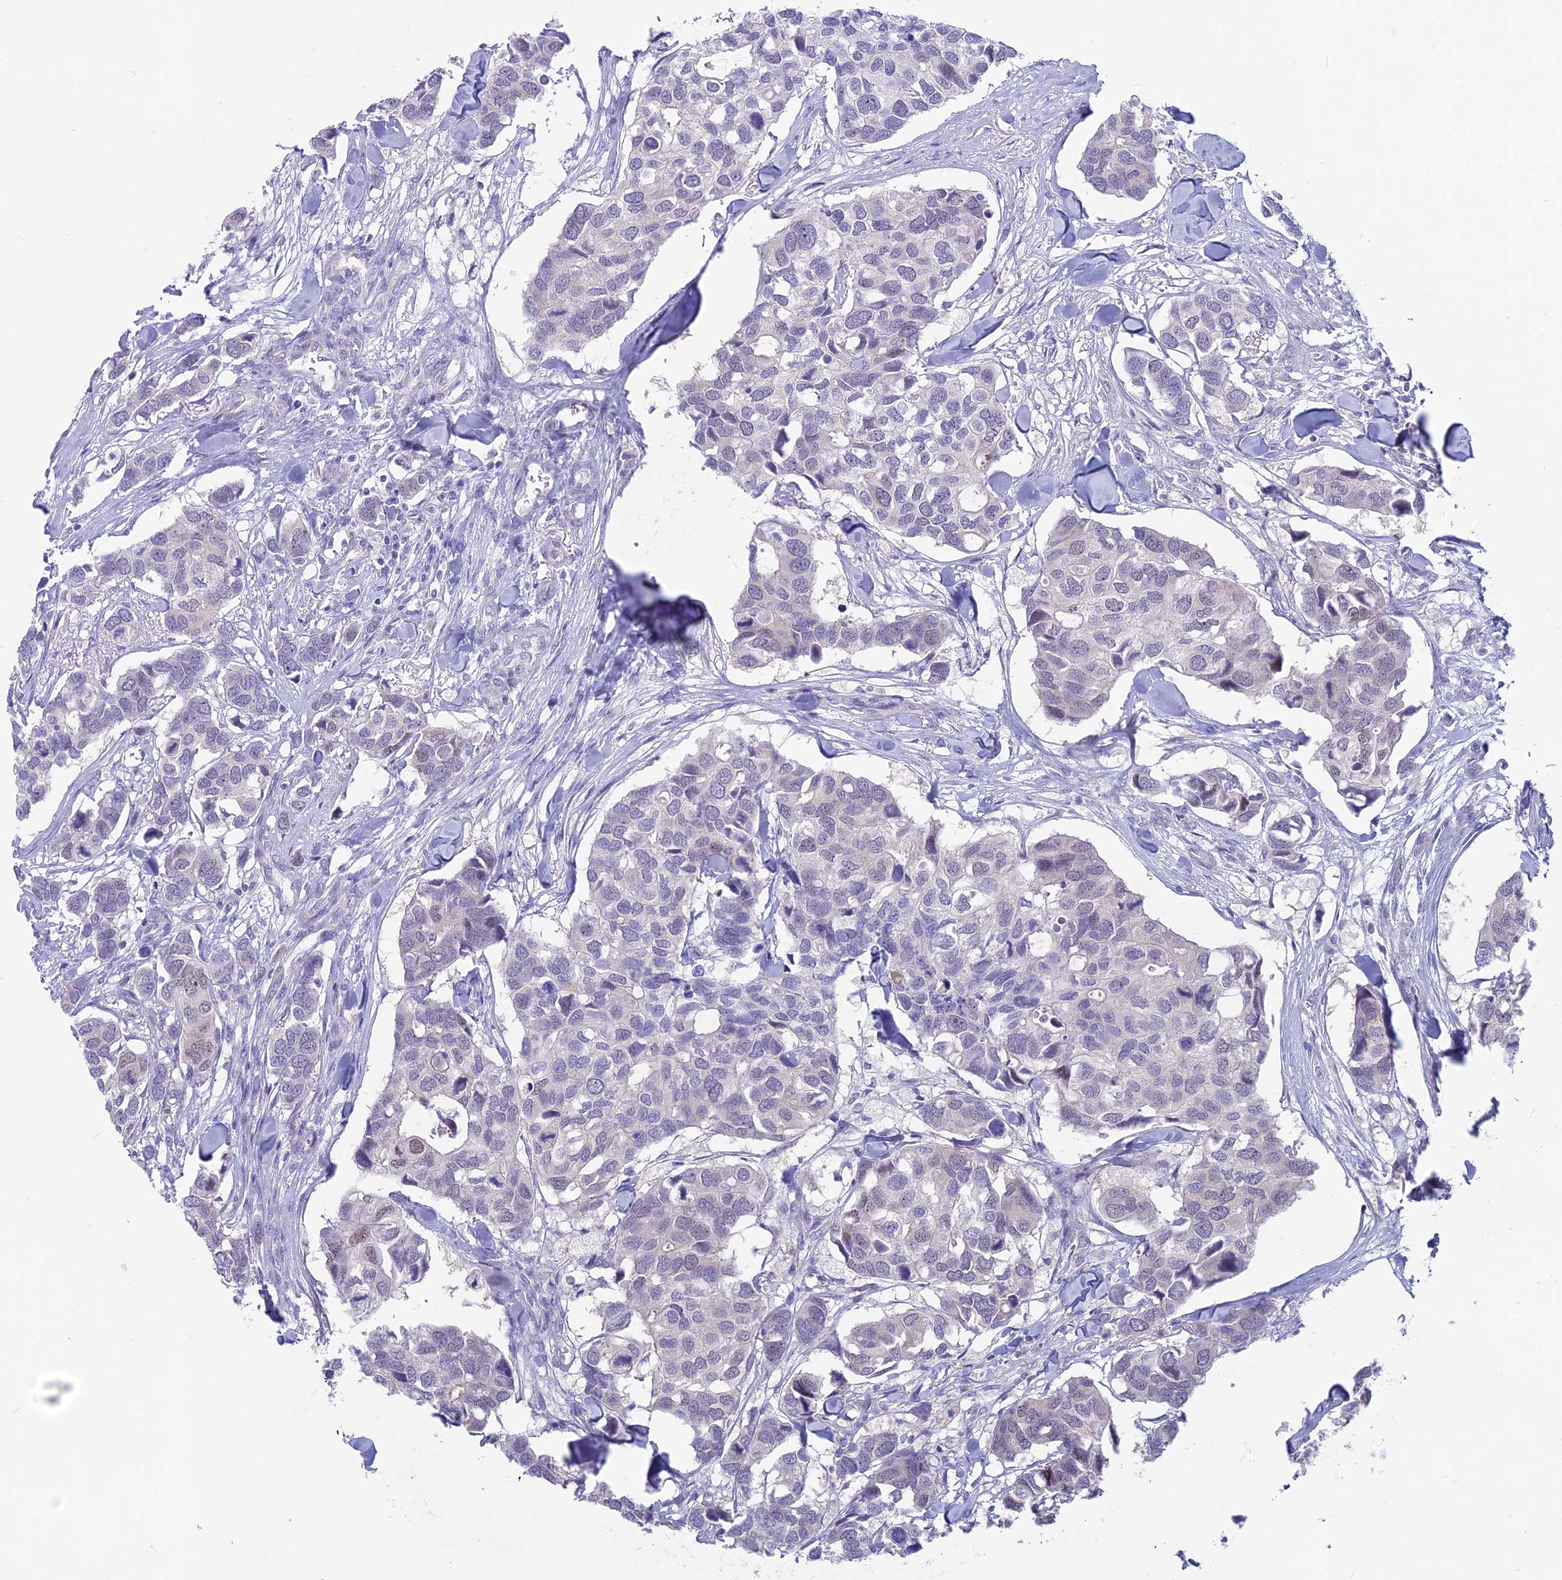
{"staining": {"intensity": "negative", "quantity": "none", "location": "none"}, "tissue": "breast cancer", "cell_type": "Tumor cells", "image_type": "cancer", "snomed": [{"axis": "morphology", "description": "Duct carcinoma"}, {"axis": "topography", "description": "Breast"}], "caption": "DAB (3,3'-diaminobenzidine) immunohistochemical staining of human infiltrating ductal carcinoma (breast) demonstrates no significant positivity in tumor cells.", "gene": "SNTN", "patient": {"sex": "female", "age": 83}}